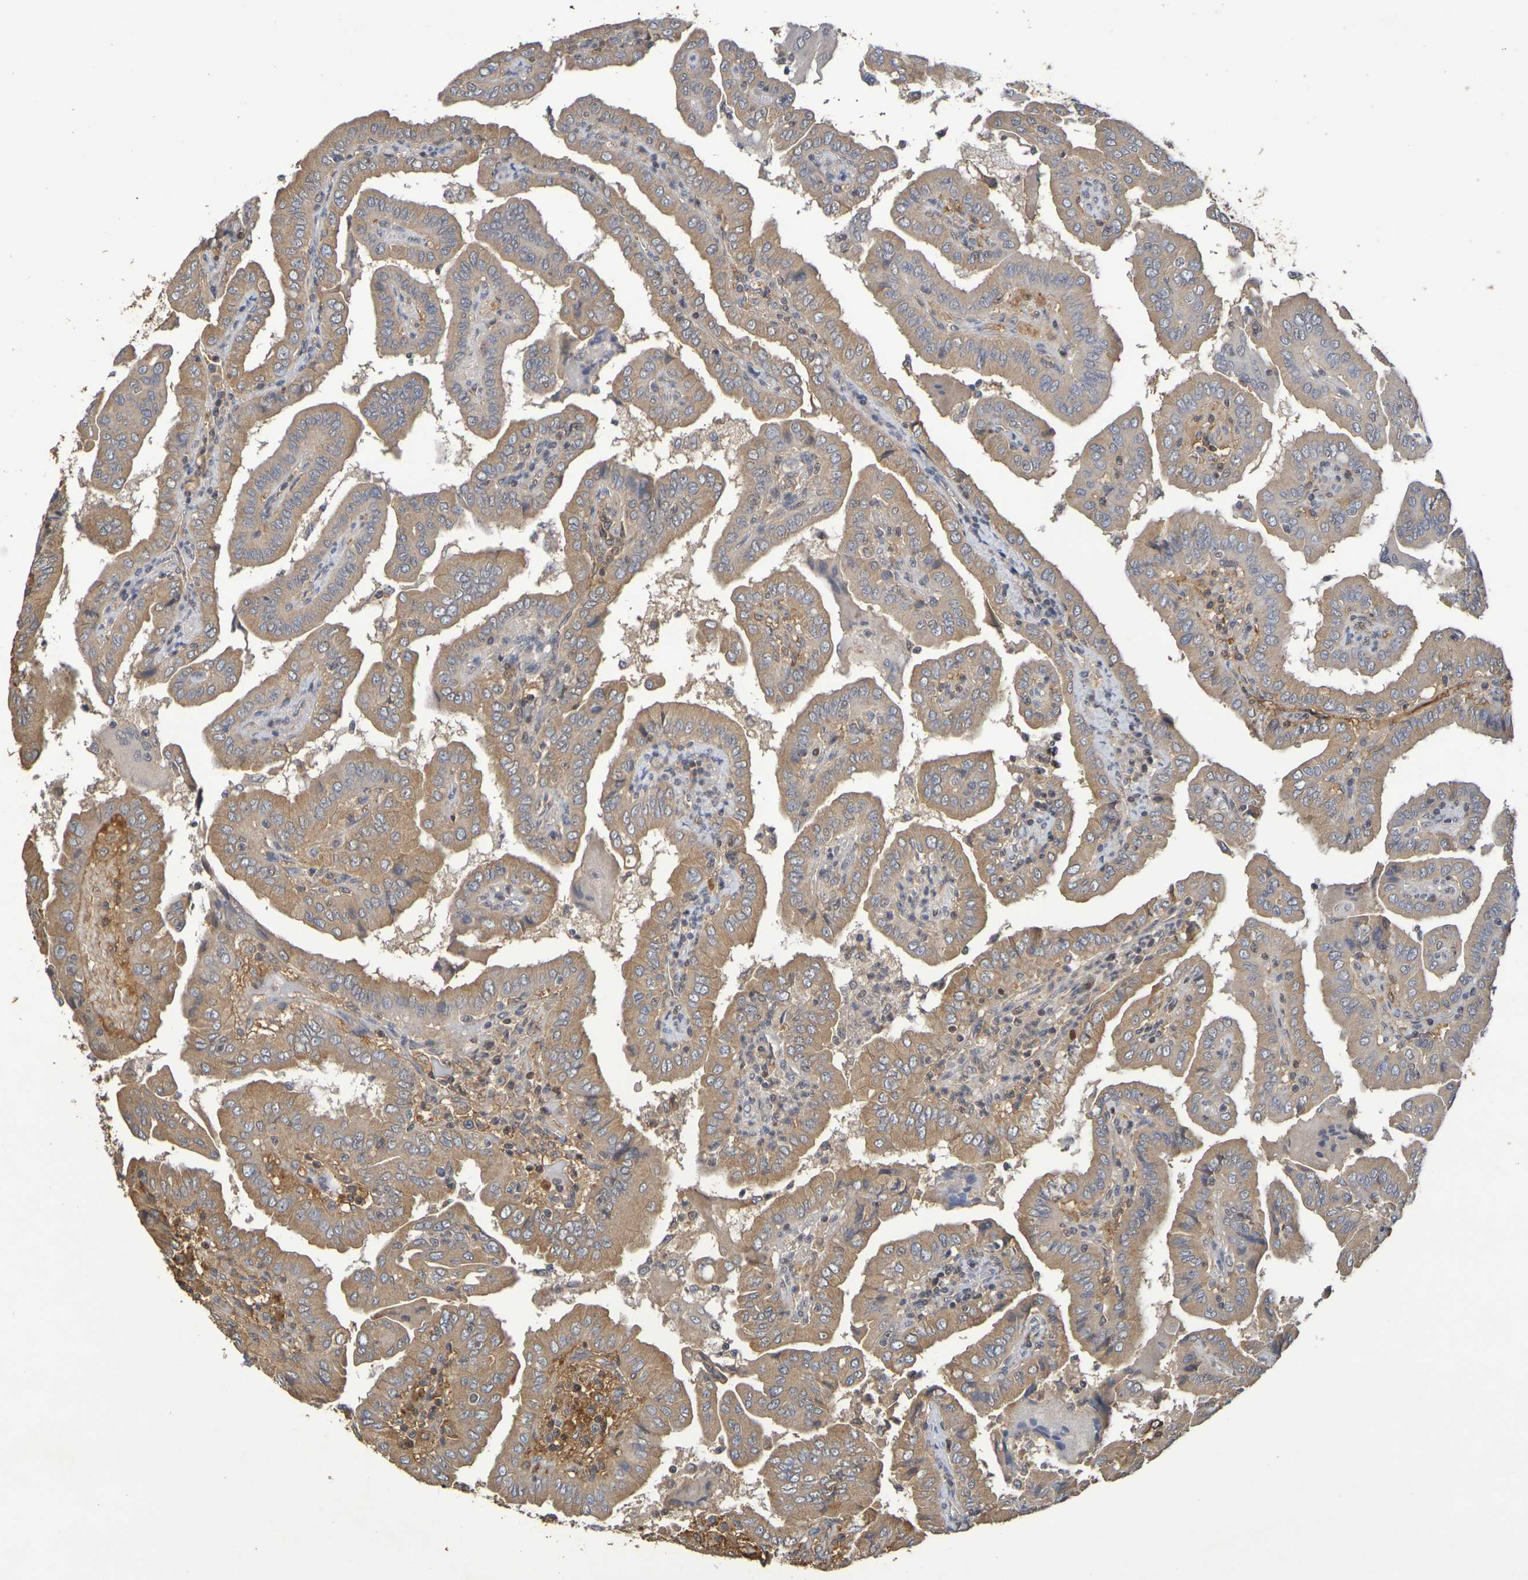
{"staining": {"intensity": "moderate", "quantity": ">75%", "location": "cytoplasmic/membranous"}, "tissue": "thyroid cancer", "cell_type": "Tumor cells", "image_type": "cancer", "snomed": [{"axis": "morphology", "description": "Papillary adenocarcinoma, NOS"}, {"axis": "topography", "description": "Thyroid gland"}], "caption": "Protein expression analysis of thyroid papillary adenocarcinoma displays moderate cytoplasmic/membranous staining in about >75% of tumor cells.", "gene": "TERF2", "patient": {"sex": "male", "age": 33}}